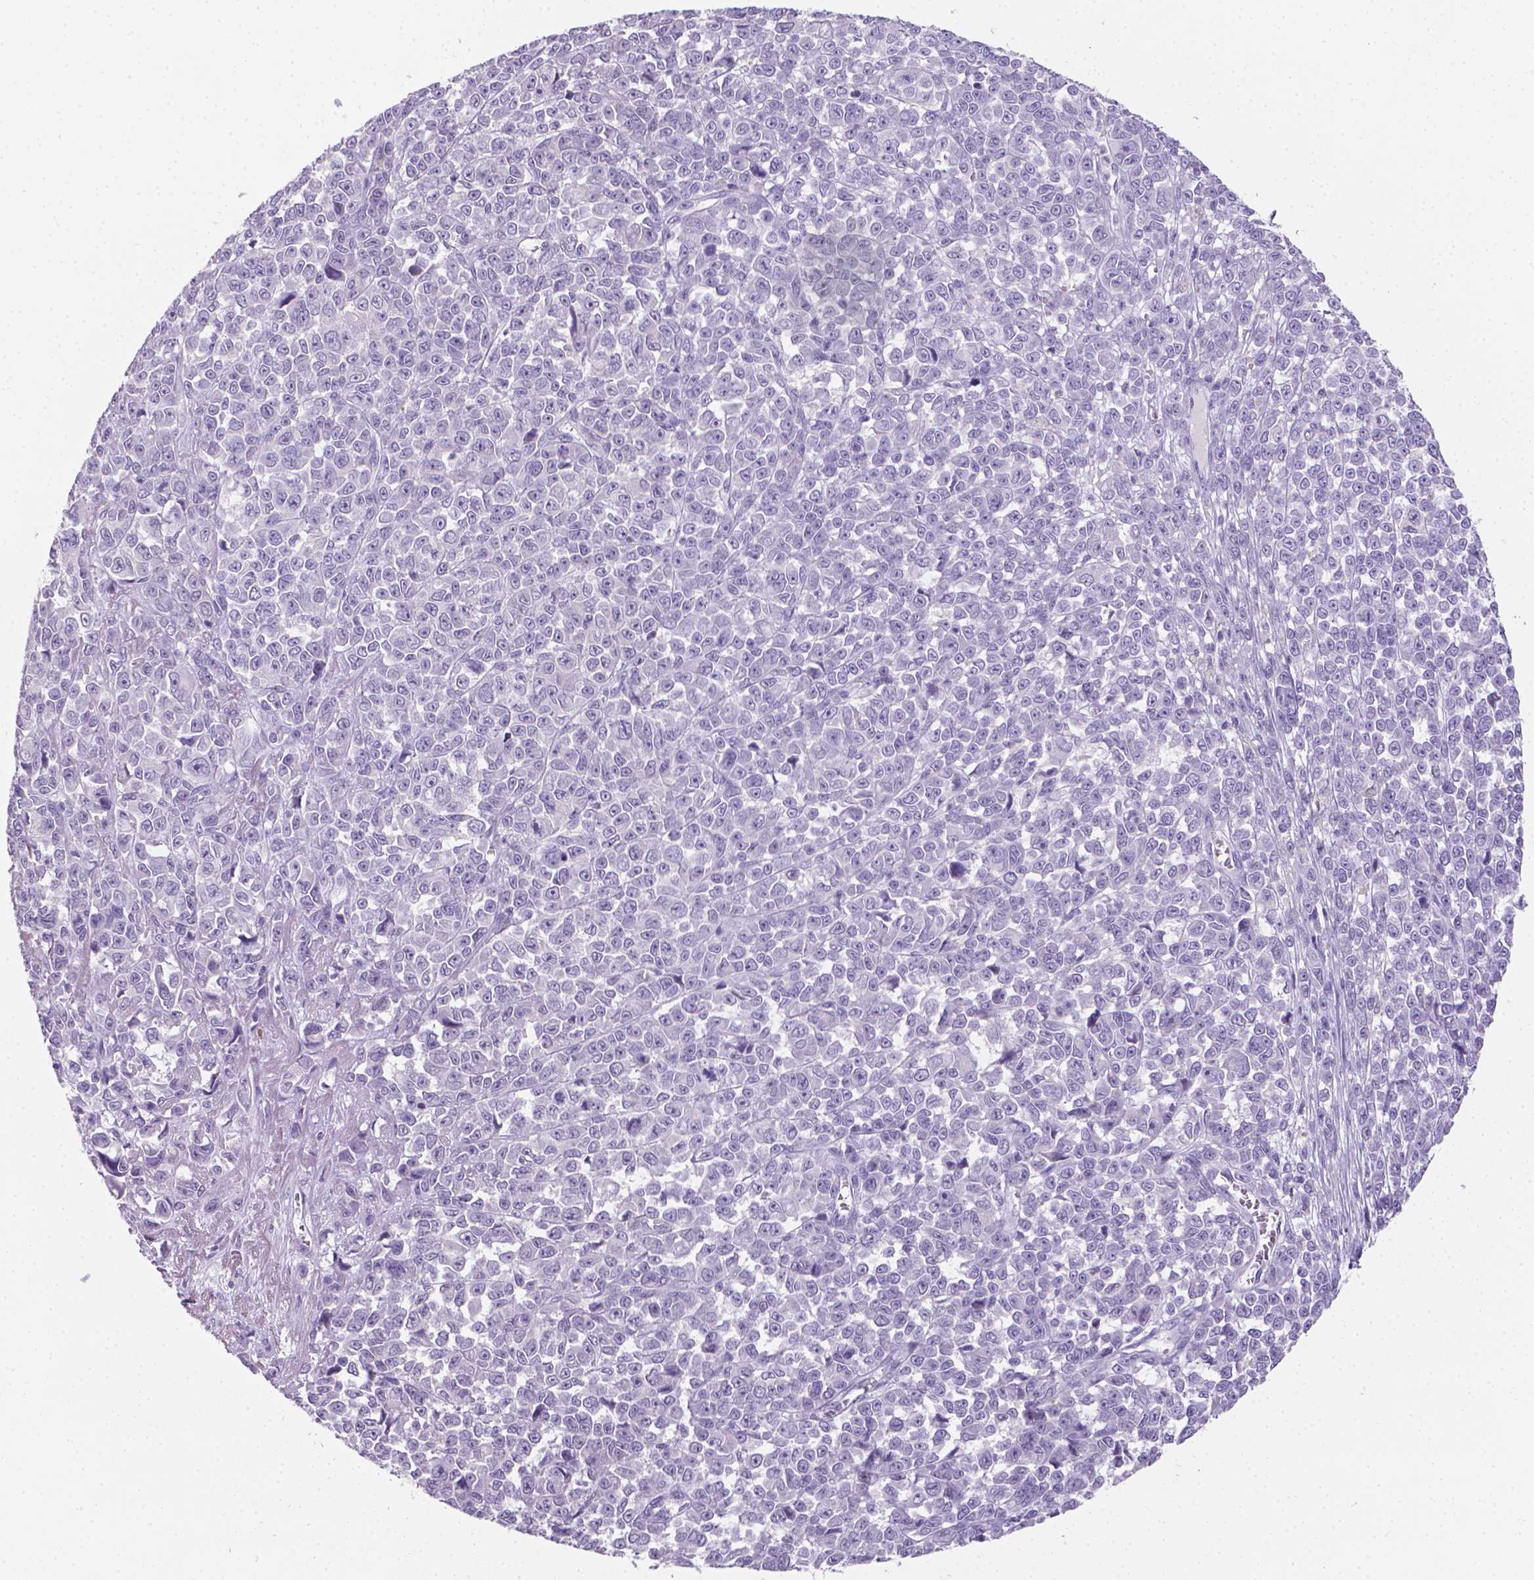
{"staining": {"intensity": "negative", "quantity": "none", "location": "none"}, "tissue": "melanoma", "cell_type": "Tumor cells", "image_type": "cancer", "snomed": [{"axis": "morphology", "description": "Malignant melanoma, NOS"}, {"axis": "topography", "description": "Skin"}], "caption": "An immunohistochemistry (IHC) histopathology image of melanoma is shown. There is no staining in tumor cells of melanoma. Brightfield microscopy of immunohistochemistry (IHC) stained with DAB (3,3'-diaminobenzidine) (brown) and hematoxylin (blue), captured at high magnification.", "gene": "XPNPEP2", "patient": {"sex": "female", "age": 95}}